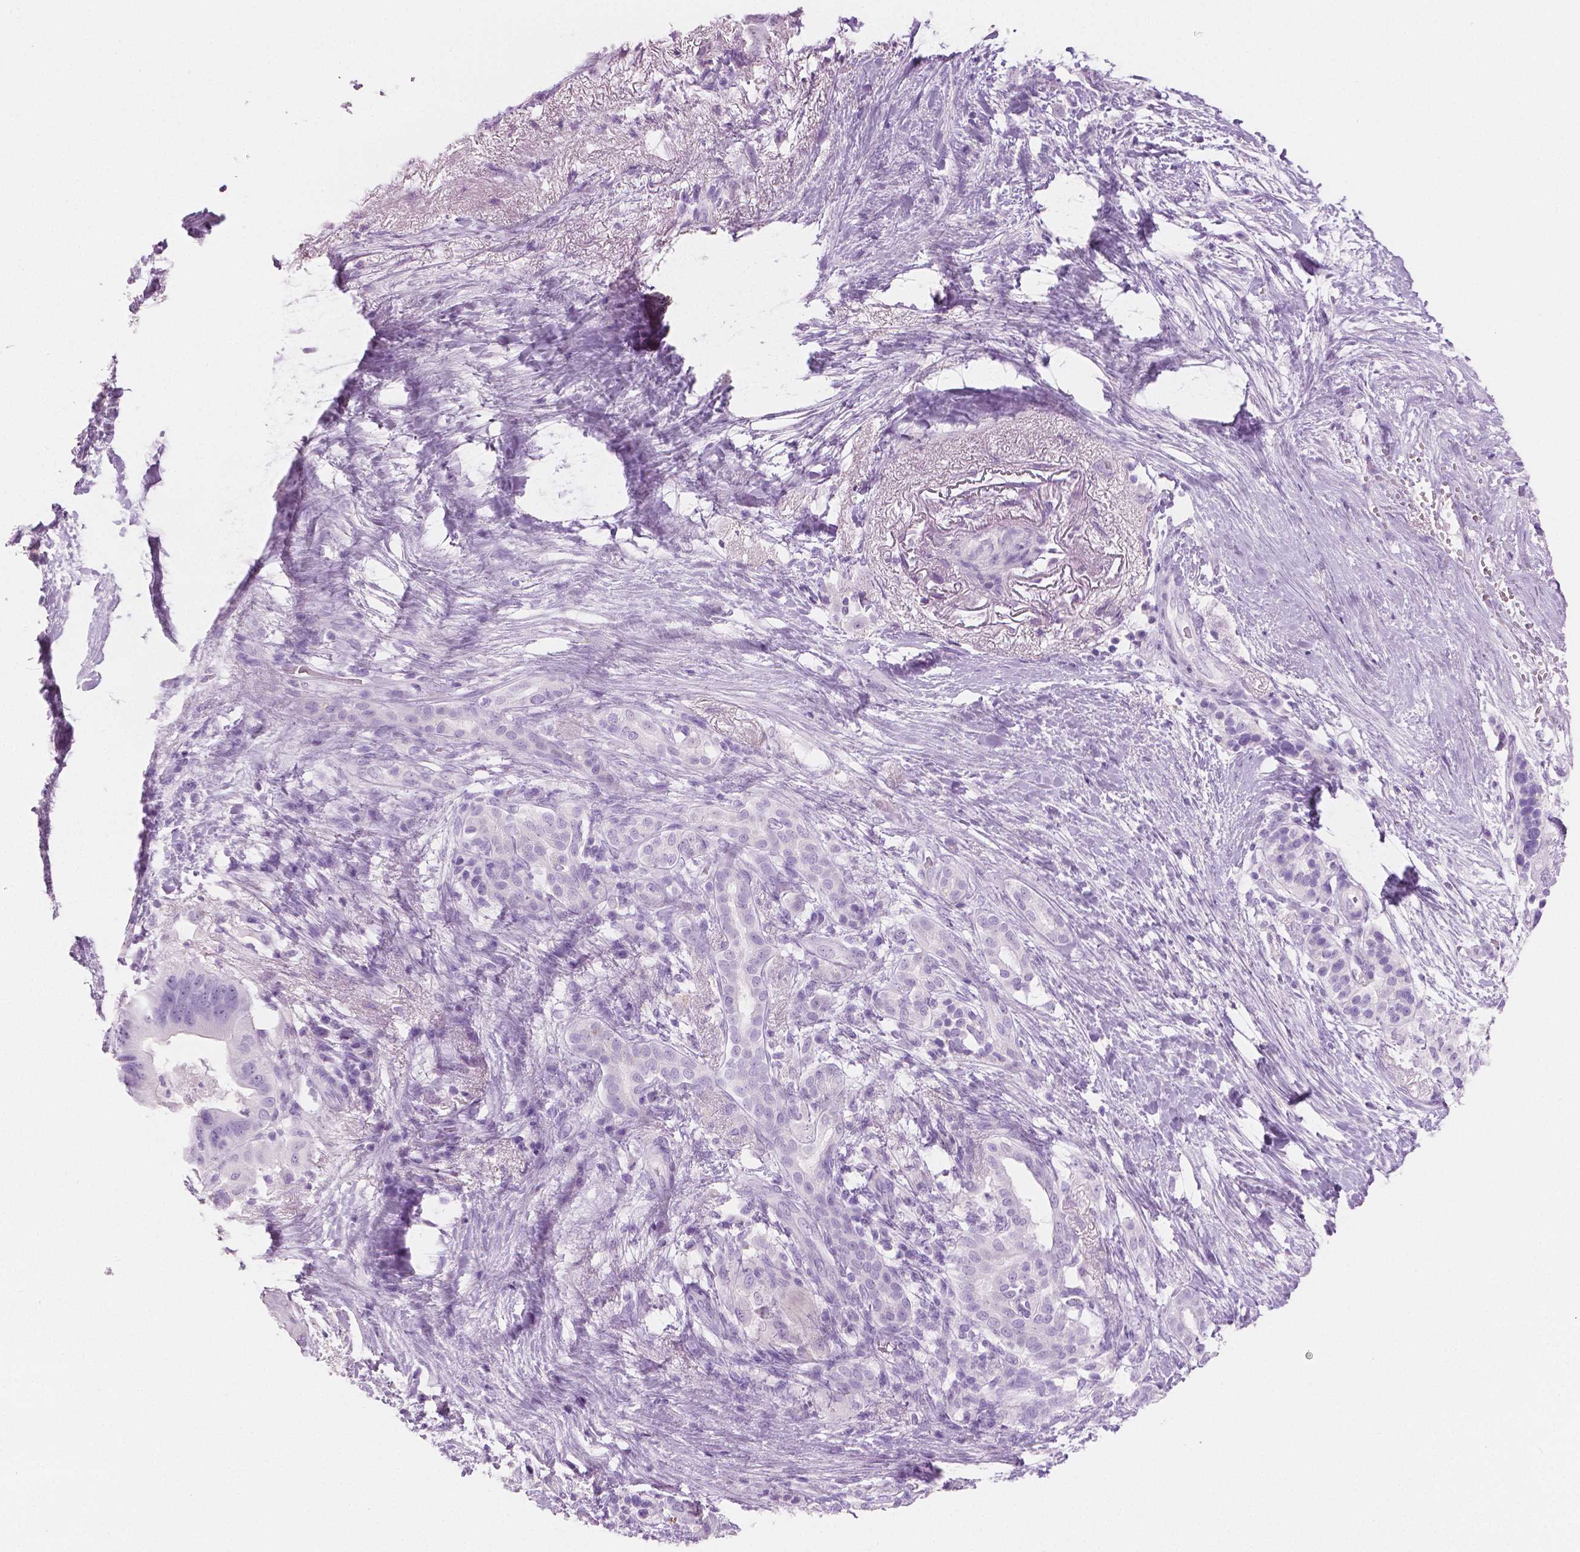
{"staining": {"intensity": "negative", "quantity": "none", "location": "none"}, "tissue": "pancreatic cancer", "cell_type": "Tumor cells", "image_type": "cancer", "snomed": [{"axis": "morphology", "description": "Adenocarcinoma, NOS"}, {"axis": "topography", "description": "Pancreas"}], "caption": "Photomicrograph shows no protein expression in tumor cells of pancreatic cancer tissue.", "gene": "PLIN4", "patient": {"sex": "female", "age": 72}}